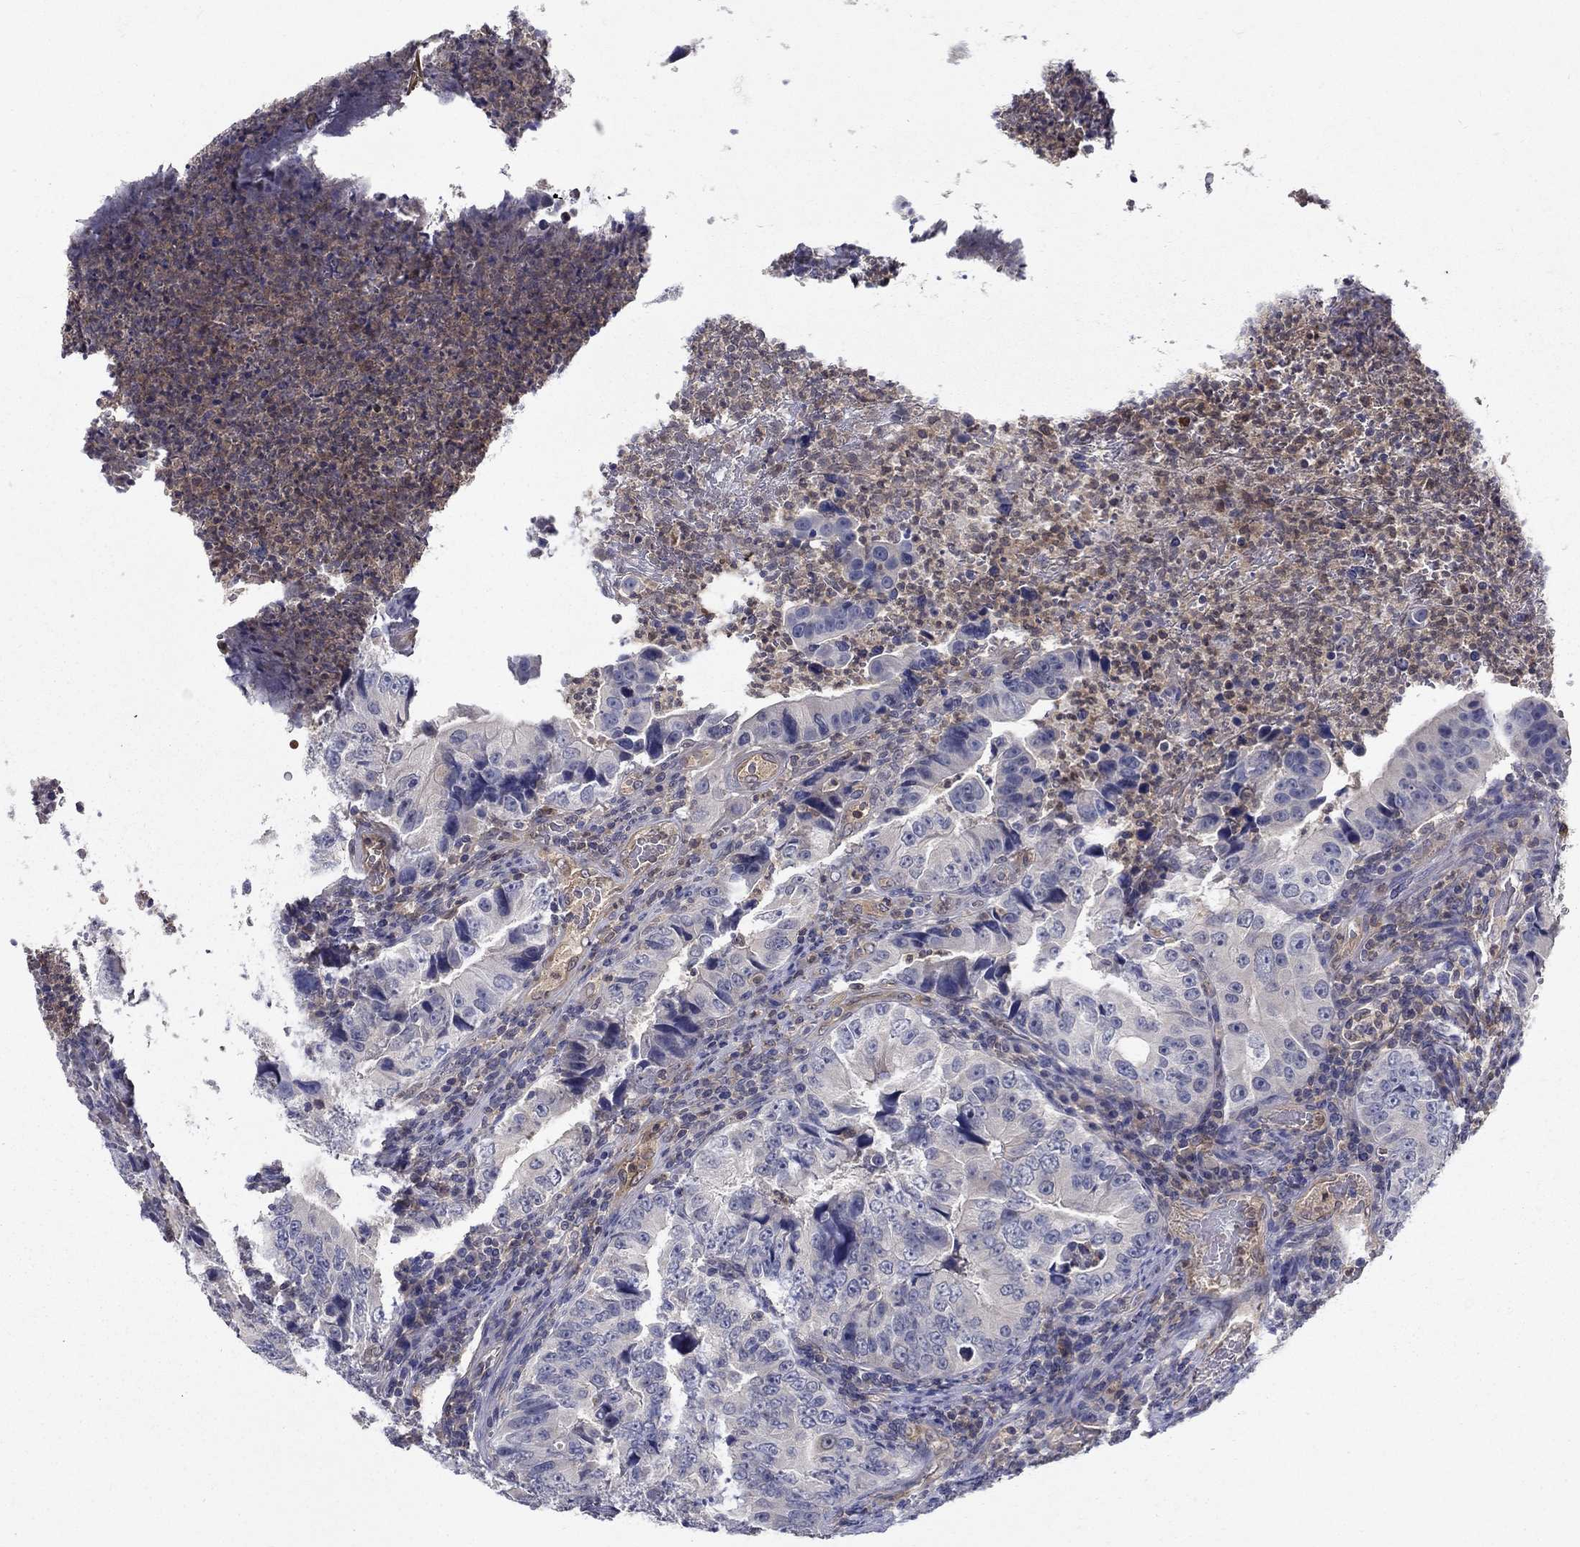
{"staining": {"intensity": "negative", "quantity": "none", "location": "none"}, "tissue": "colorectal cancer", "cell_type": "Tumor cells", "image_type": "cancer", "snomed": [{"axis": "morphology", "description": "Adenocarcinoma, NOS"}, {"axis": "topography", "description": "Colon"}], "caption": "Tumor cells are negative for brown protein staining in colorectal adenocarcinoma.", "gene": "GLTP", "patient": {"sex": "female", "age": 72}}